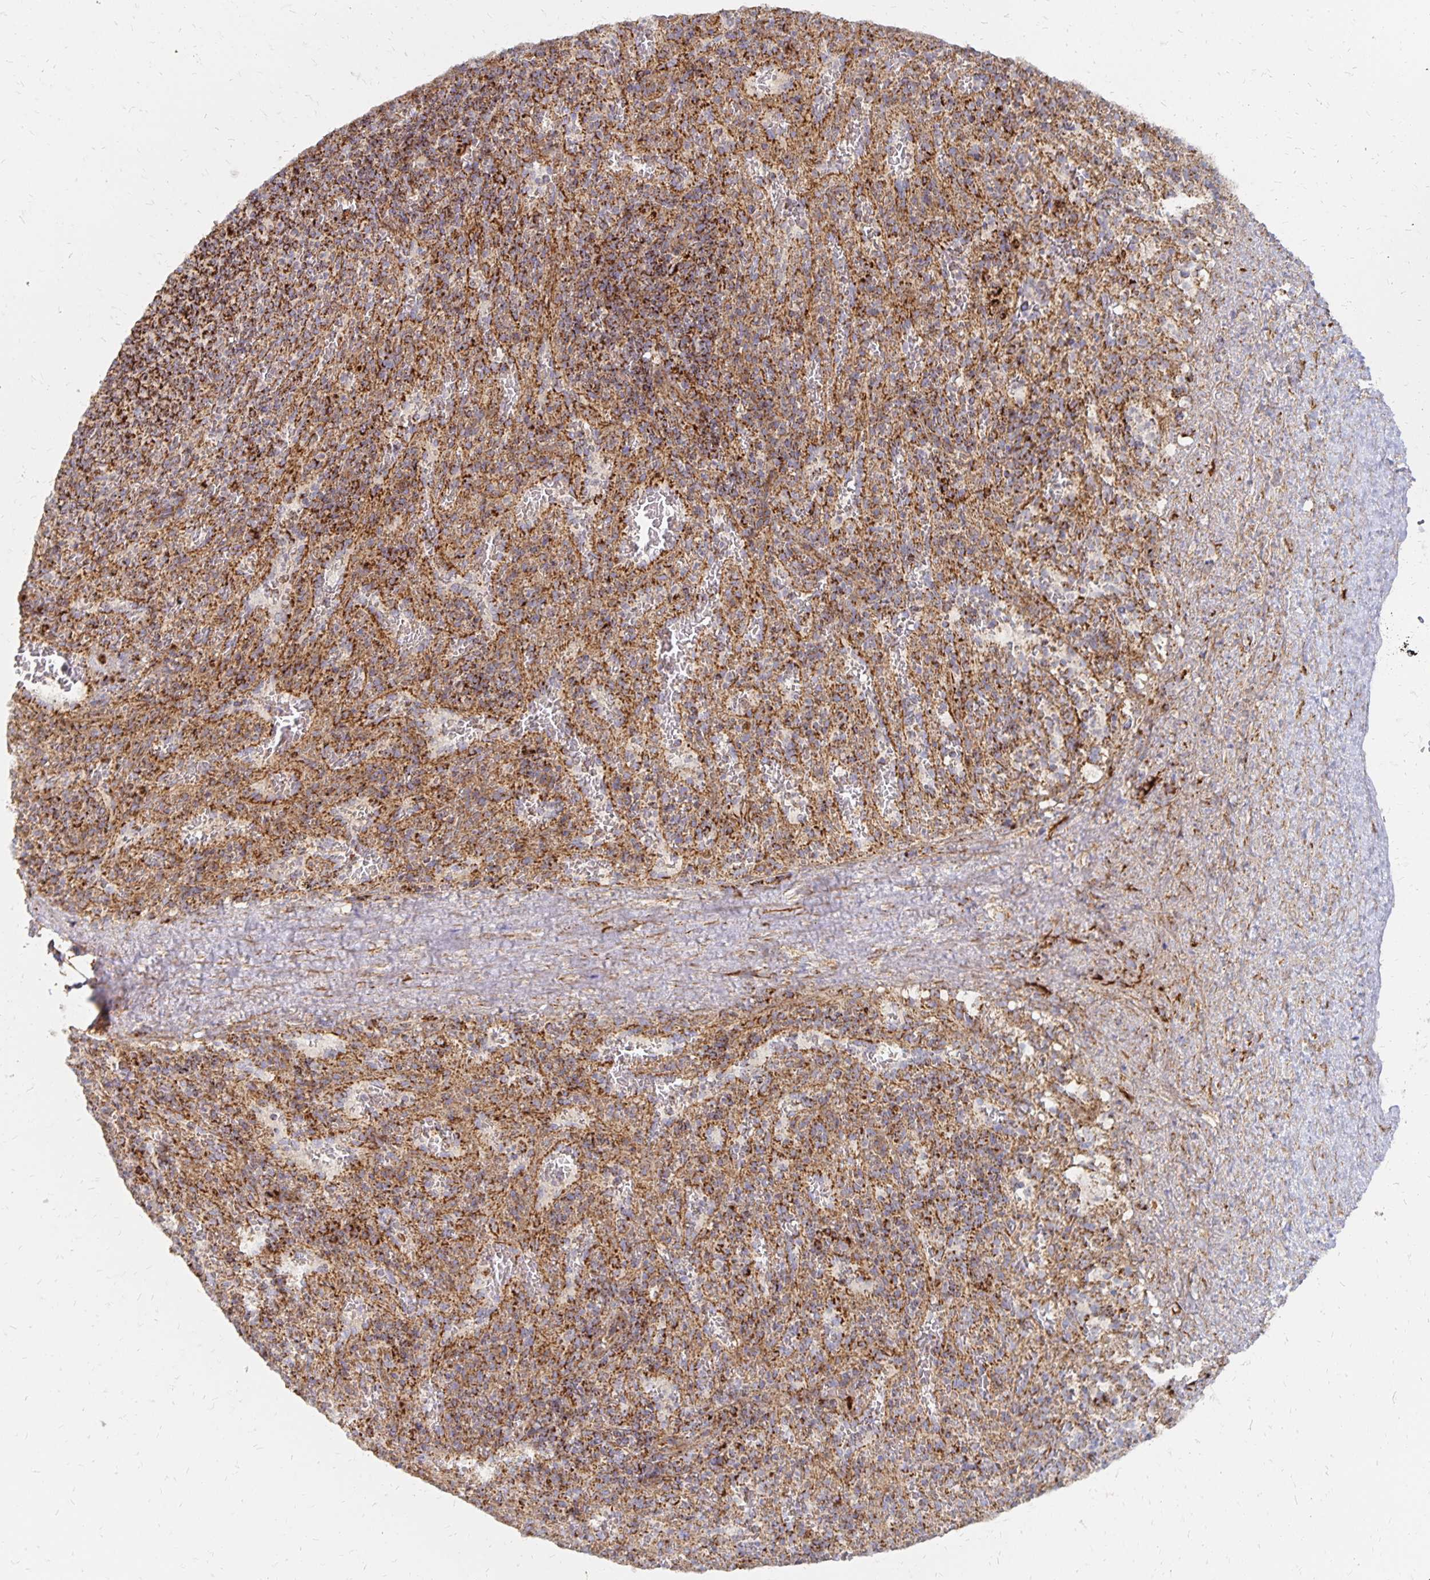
{"staining": {"intensity": "moderate", "quantity": ">75%", "location": "cytoplasmic/membranous"}, "tissue": "spleen", "cell_type": "Cells in red pulp", "image_type": "normal", "snomed": [{"axis": "morphology", "description": "Normal tissue, NOS"}, {"axis": "topography", "description": "Spleen"}], "caption": "Protein staining of benign spleen shows moderate cytoplasmic/membranous expression in about >75% of cells in red pulp. Ihc stains the protein in brown and the nuclei are stained blue.", "gene": "STOML2", "patient": {"sex": "male", "age": 57}}